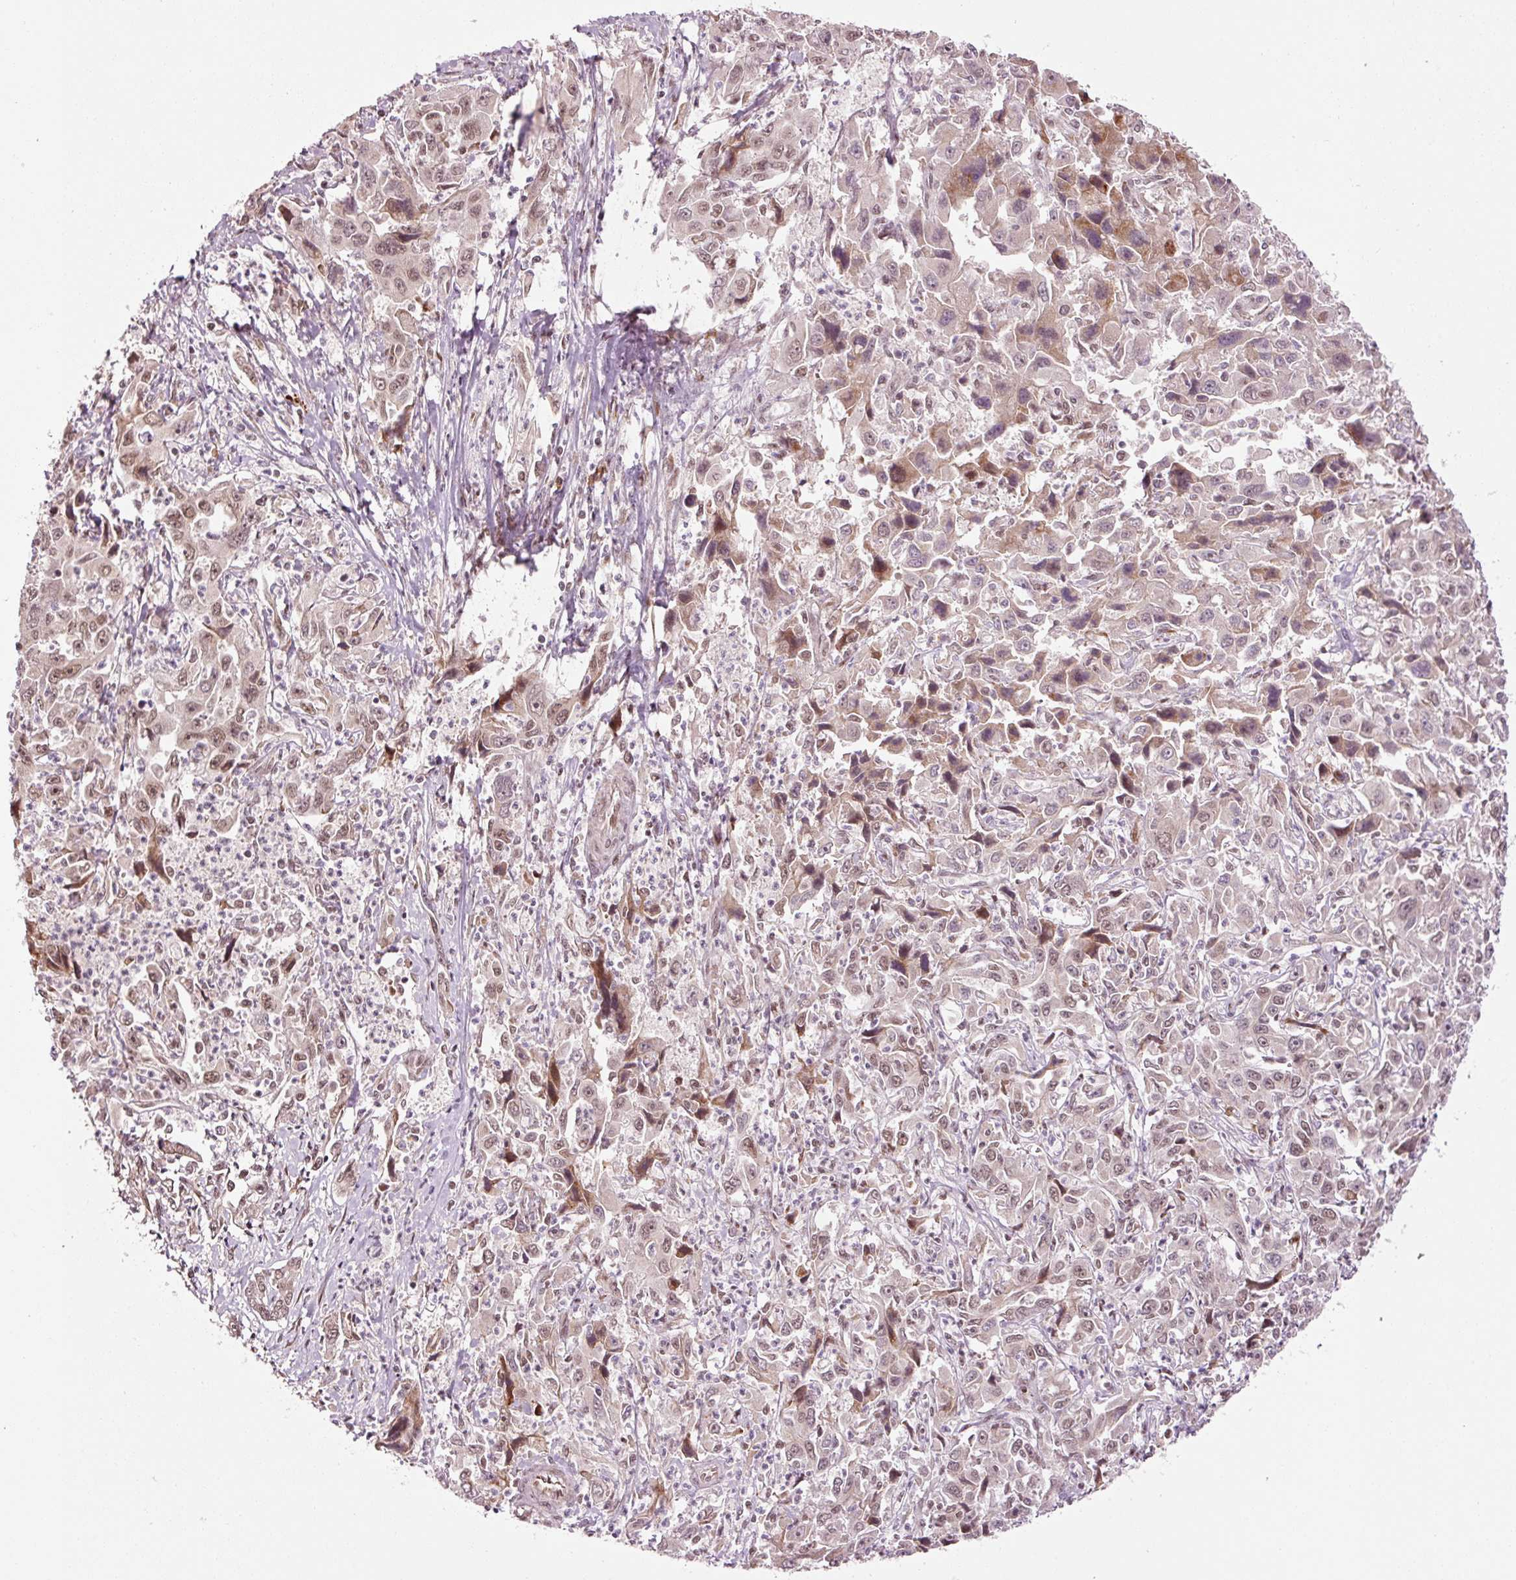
{"staining": {"intensity": "moderate", "quantity": "25%-75%", "location": "nuclear"}, "tissue": "liver cancer", "cell_type": "Tumor cells", "image_type": "cancer", "snomed": [{"axis": "morphology", "description": "Carcinoma, Hepatocellular, NOS"}, {"axis": "topography", "description": "Liver"}], "caption": "Liver cancer (hepatocellular carcinoma) stained for a protein (brown) reveals moderate nuclear positive expression in approximately 25%-75% of tumor cells.", "gene": "ANKRD20A1", "patient": {"sex": "male", "age": 63}}